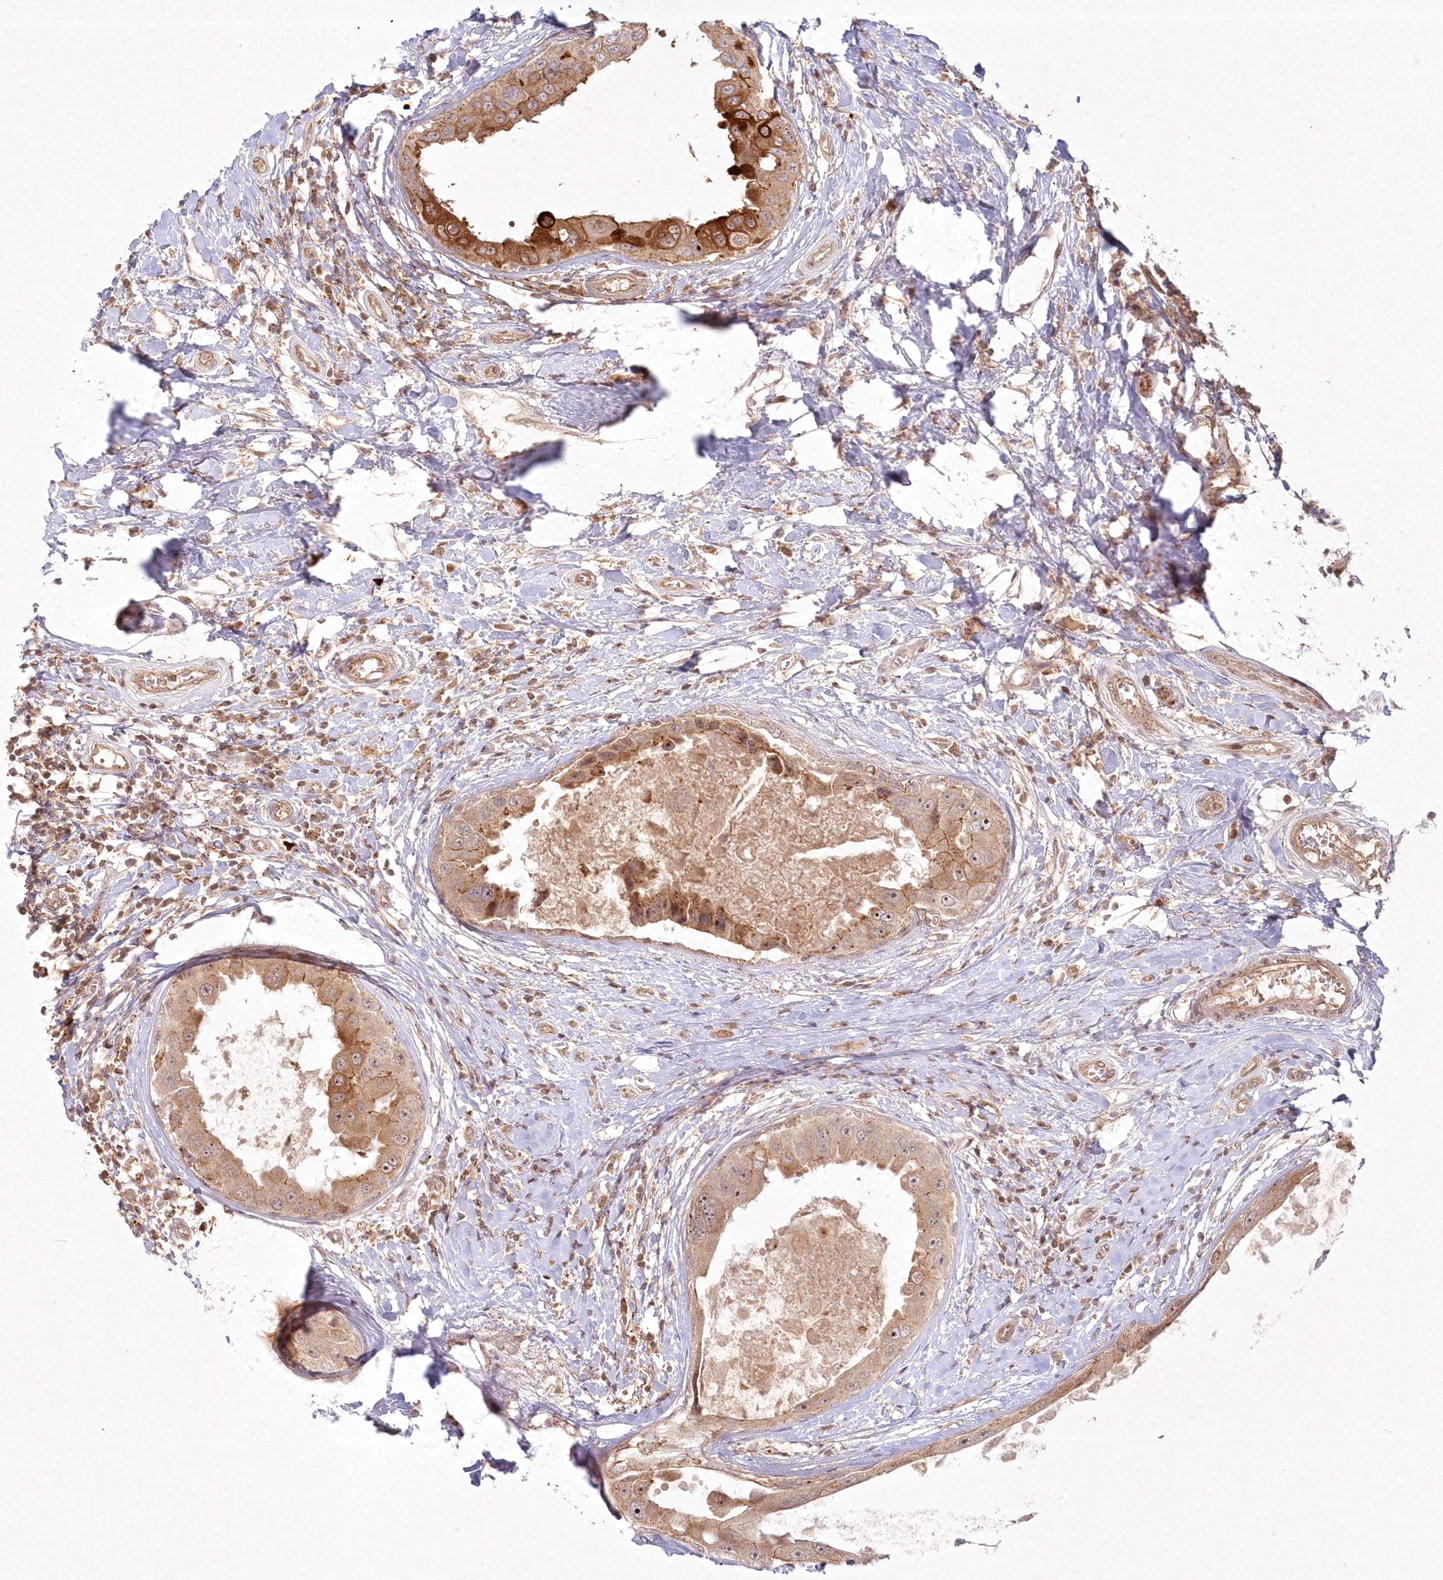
{"staining": {"intensity": "moderate", "quantity": ">75%", "location": "cytoplasmic/membranous"}, "tissue": "breast cancer", "cell_type": "Tumor cells", "image_type": "cancer", "snomed": [{"axis": "morphology", "description": "Duct carcinoma"}, {"axis": "topography", "description": "Breast"}], "caption": "Protein expression analysis of human breast cancer reveals moderate cytoplasmic/membranous staining in about >75% of tumor cells. (DAB (3,3'-diaminobenzidine) IHC with brightfield microscopy, high magnification).", "gene": "TOGARAM2", "patient": {"sex": "female", "age": 27}}